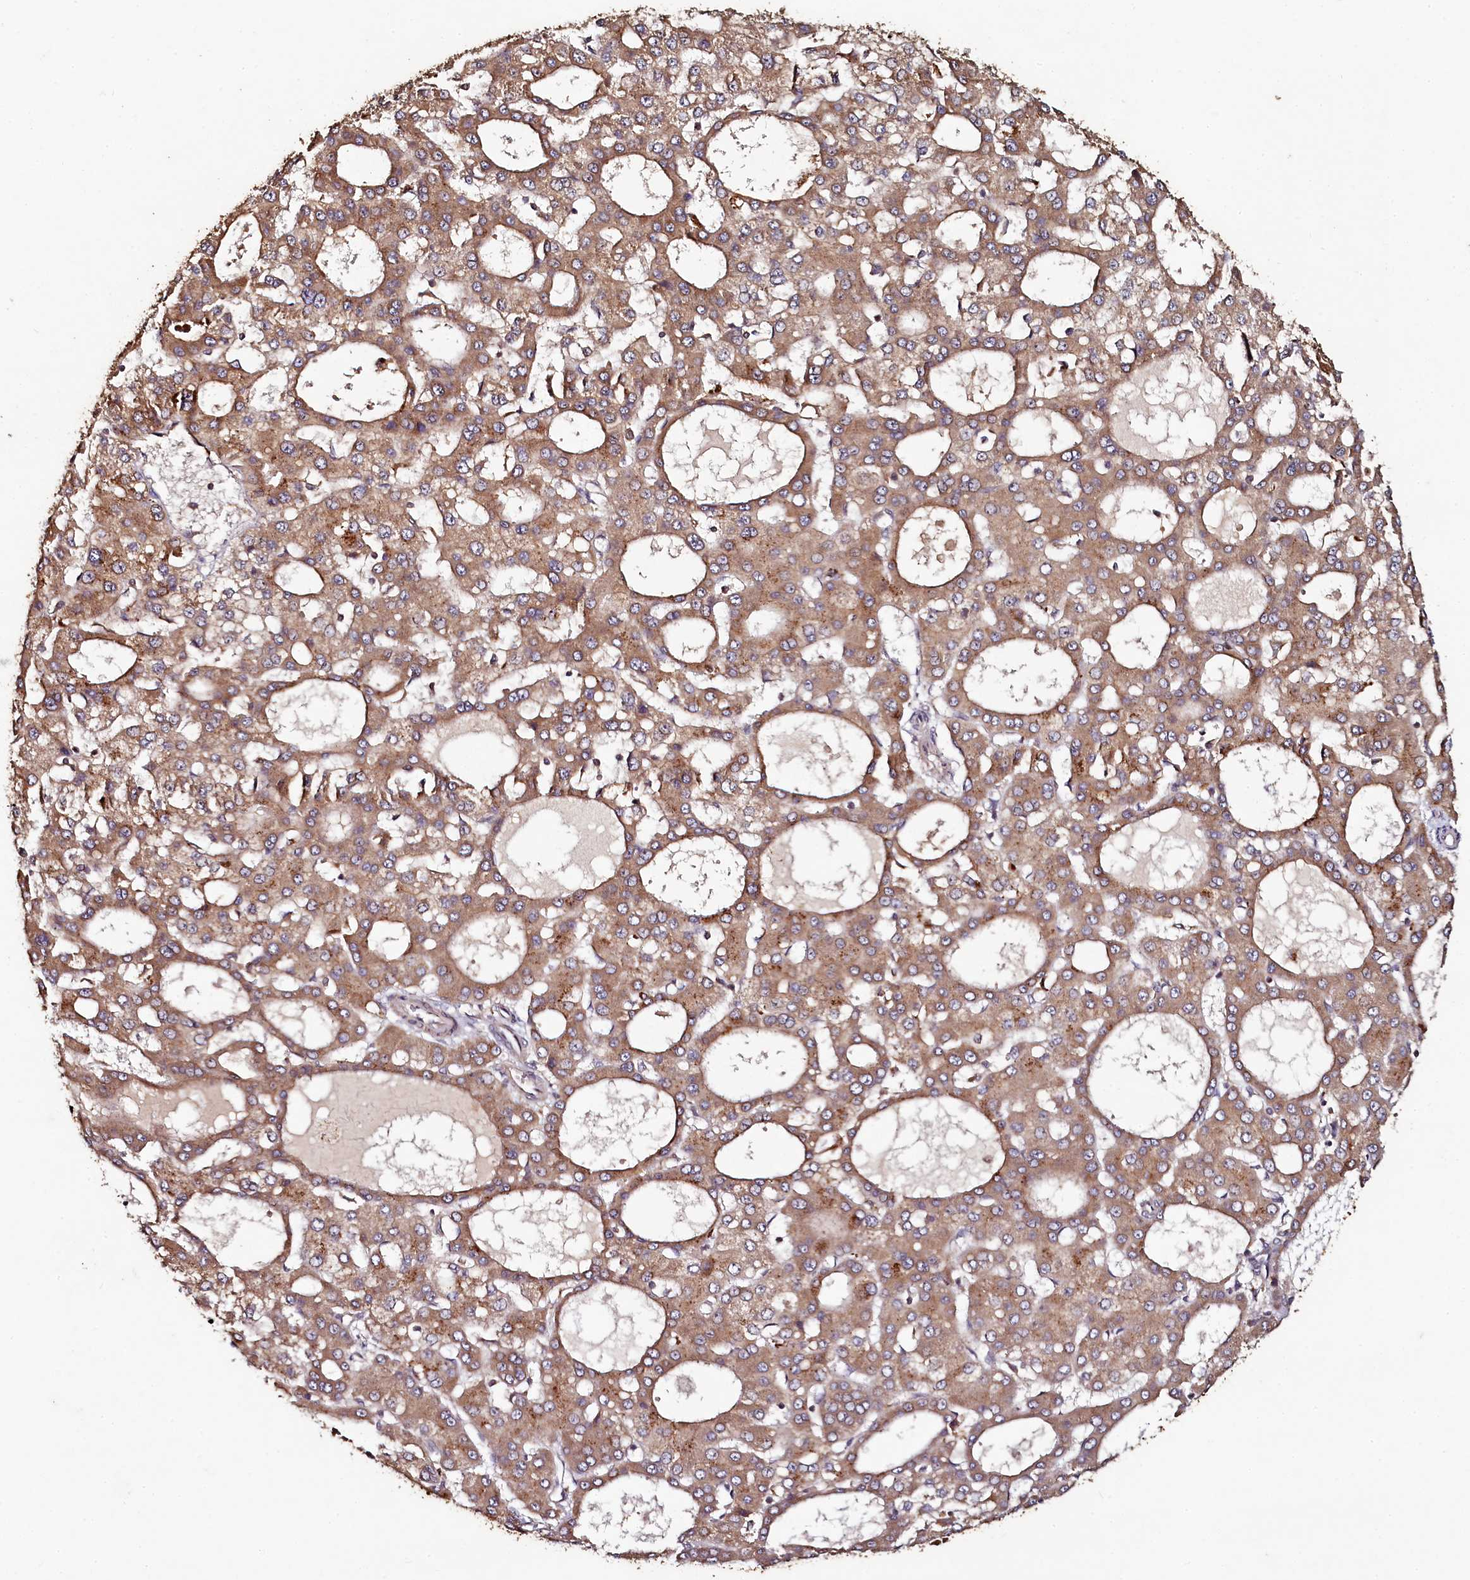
{"staining": {"intensity": "moderate", "quantity": ">75%", "location": "cytoplasmic/membranous"}, "tissue": "liver cancer", "cell_type": "Tumor cells", "image_type": "cancer", "snomed": [{"axis": "morphology", "description": "Carcinoma, Hepatocellular, NOS"}, {"axis": "topography", "description": "Liver"}], "caption": "Immunohistochemistry (DAB (3,3'-diaminobenzidine)) staining of liver hepatocellular carcinoma demonstrates moderate cytoplasmic/membranous protein expression in about >75% of tumor cells. Immunohistochemistry stains the protein of interest in brown and the nuclei are stained blue.", "gene": "SEC24C", "patient": {"sex": "male", "age": 47}}